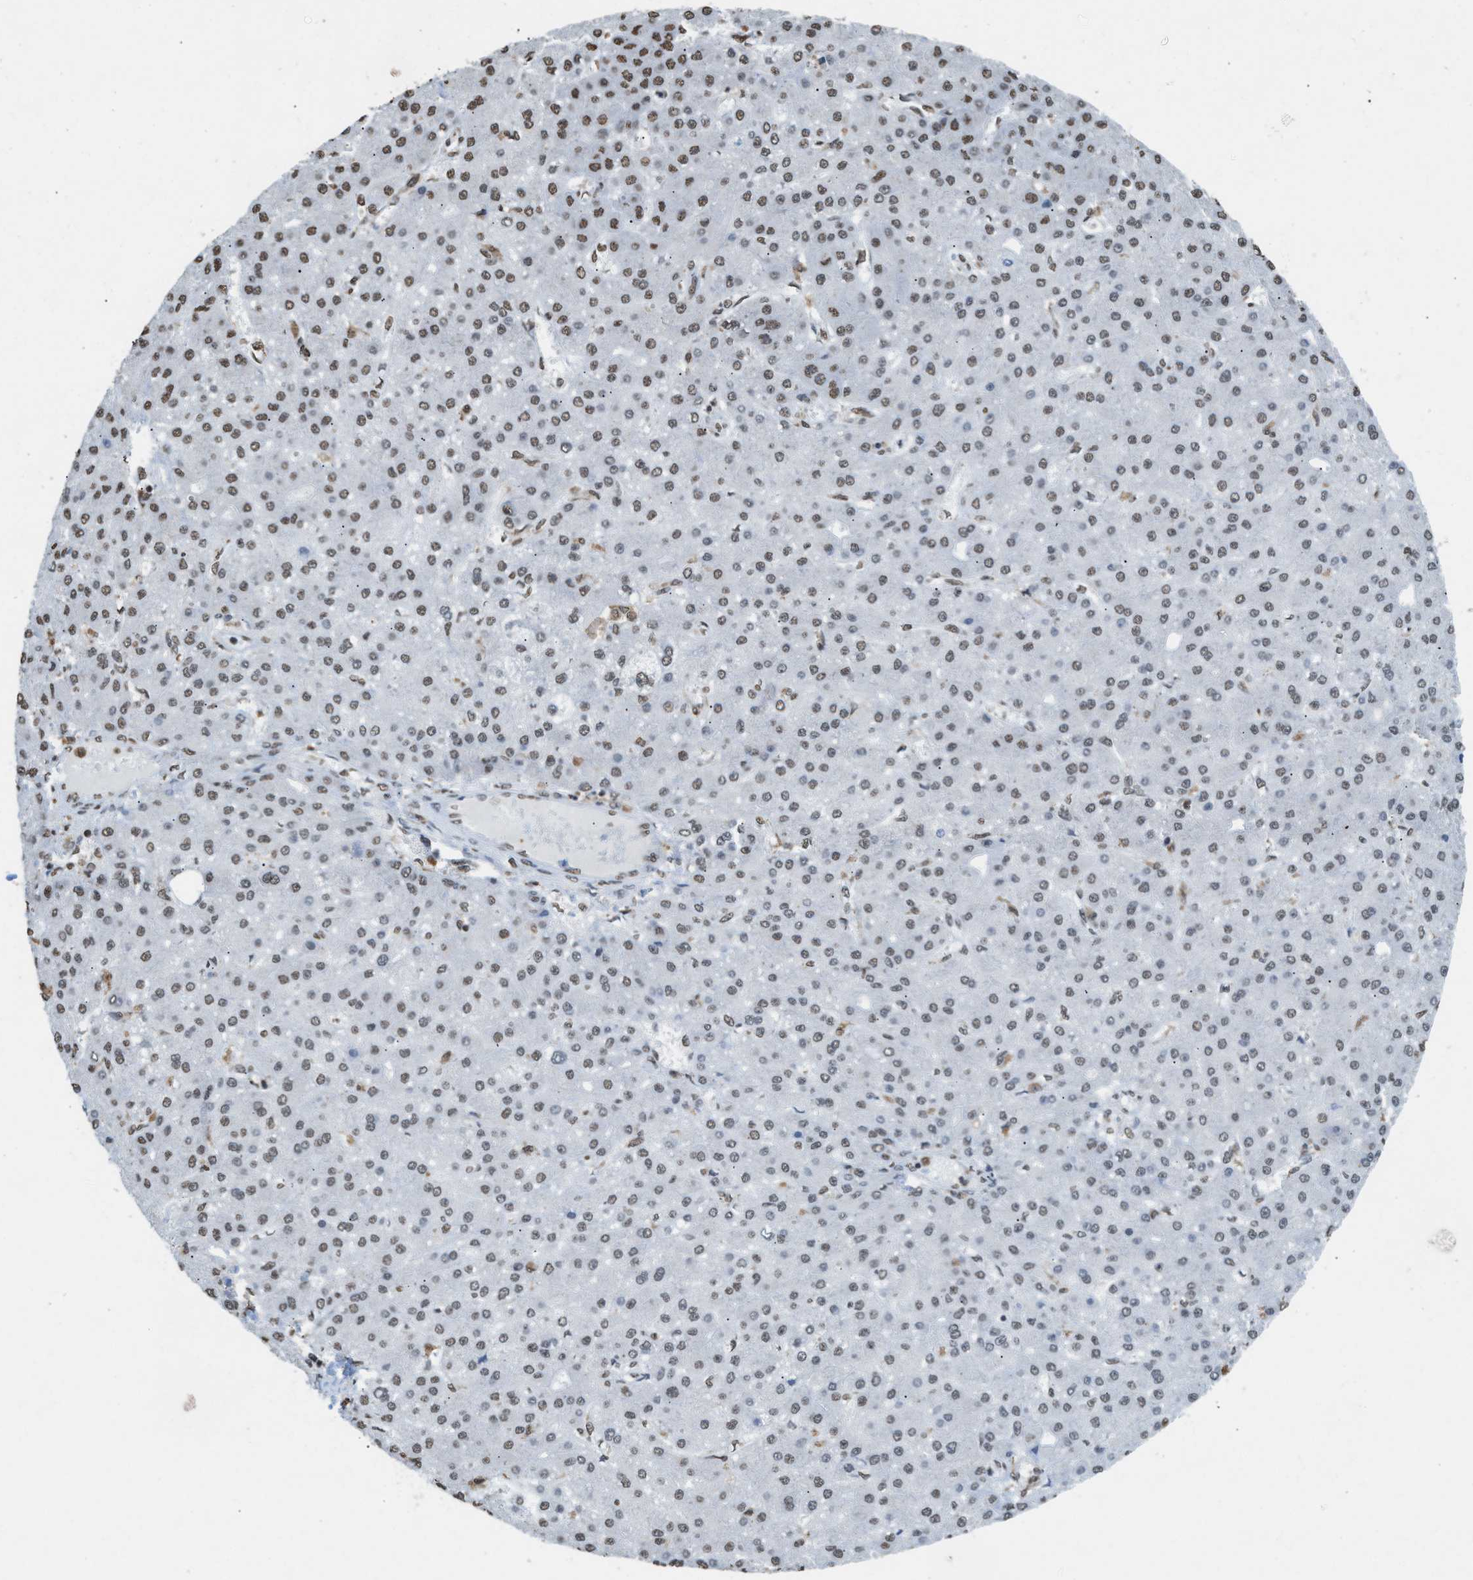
{"staining": {"intensity": "weak", "quantity": ">75%", "location": "nuclear"}, "tissue": "liver cancer", "cell_type": "Tumor cells", "image_type": "cancer", "snomed": [{"axis": "morphology", "description": "Carcinoma, Hepatocellular, NOS"}, {"axis": "topography", "description": "Liver"}], "caption": "This photomicrograph displays immunohistochemistry staining of liver cancer, with low weak nuclear staining in about >75% of tumor cells.", "gene": "NUP88", "patient": {"sex": "male", "age": 67}}